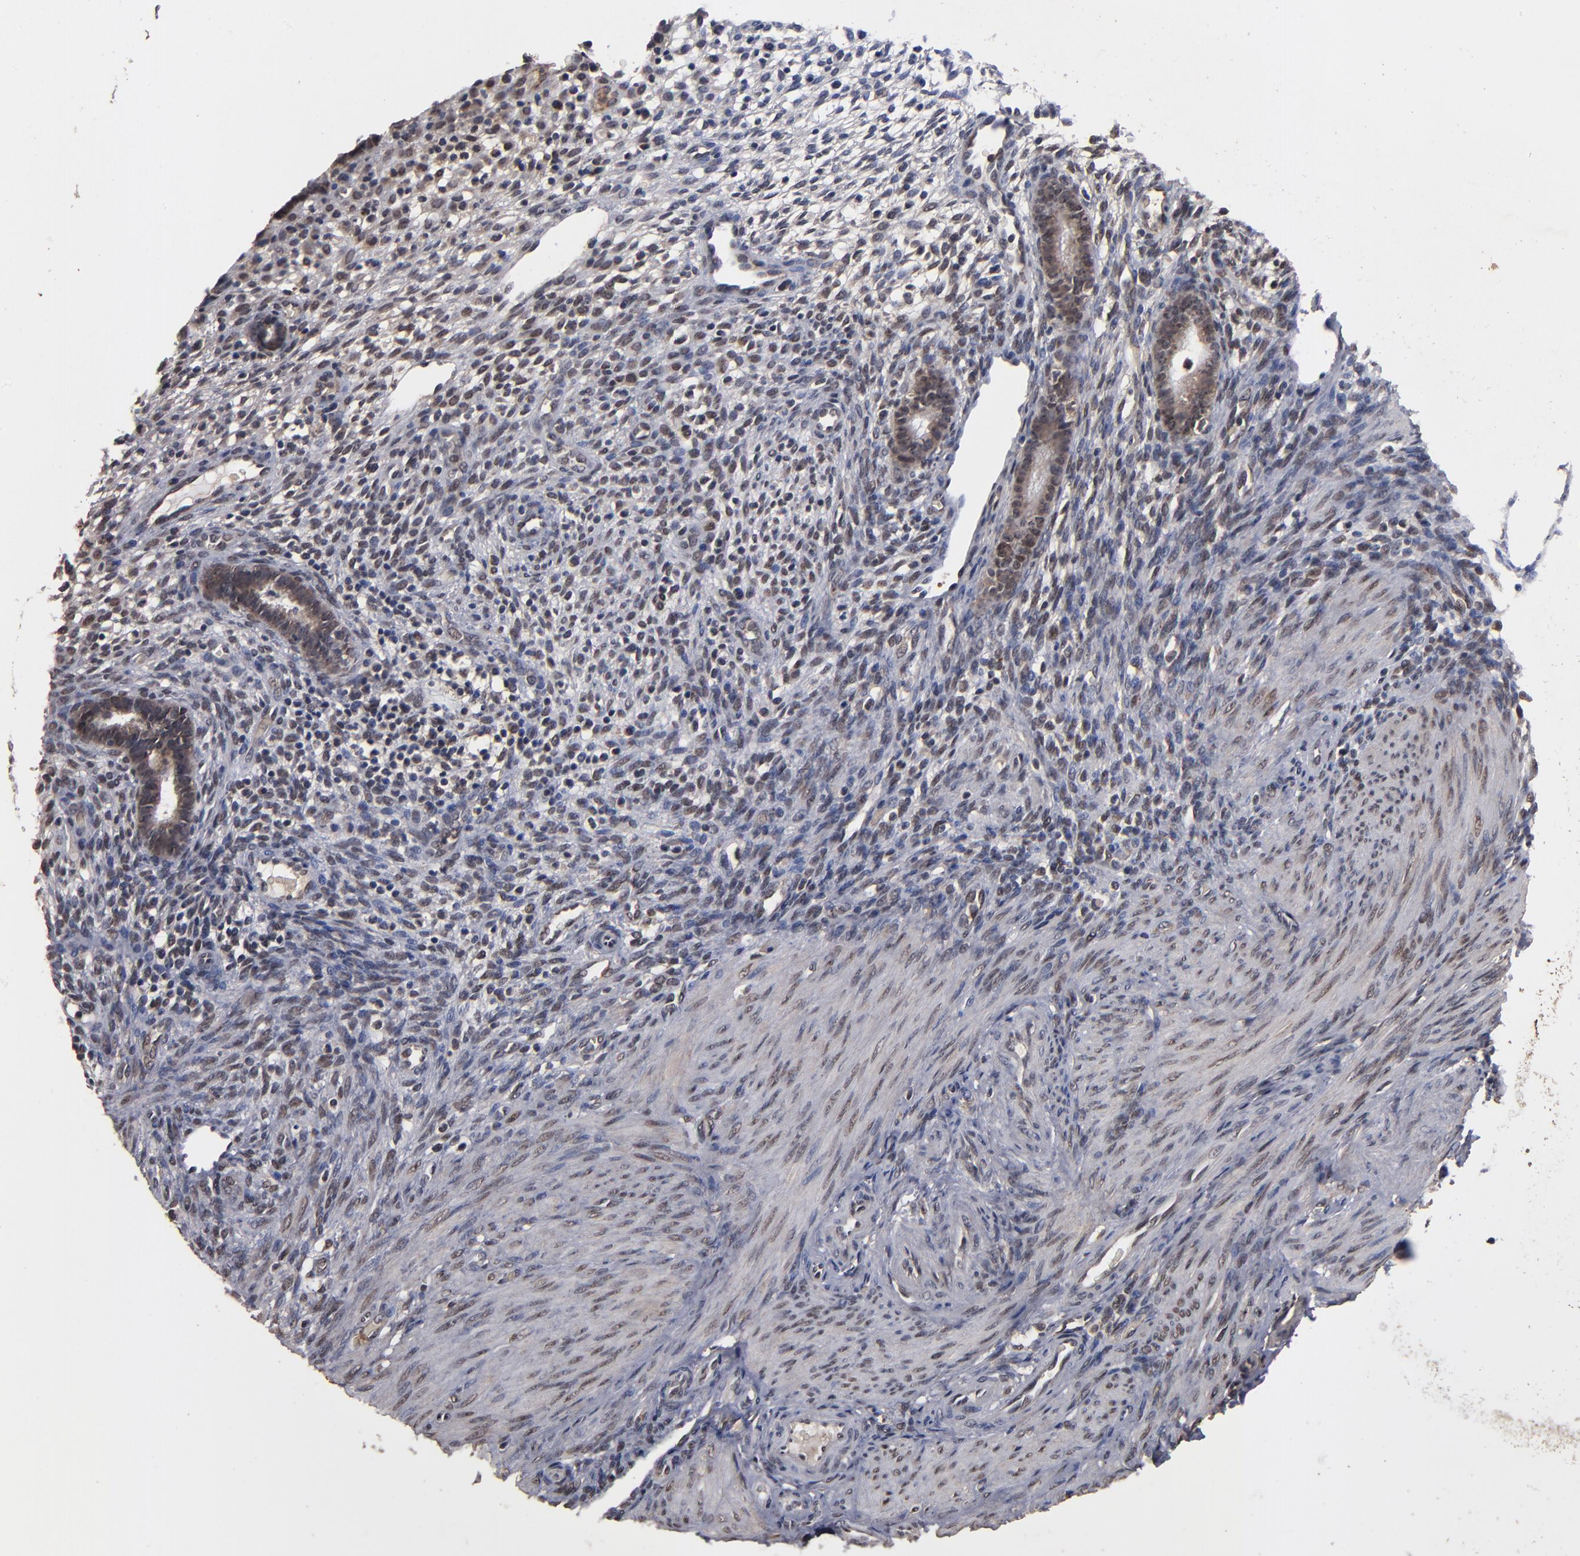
{"staining": {"intensity": "moderate", "quantity": "25%-75%", "location": "nuclear"}, "tissue": "endometrium", "cell_type": "Cells in endometrial stroma", "image_type": "normal", "snomed": [{"axis": "morphology", "description": "Normal tissue, NOS"}, {"axis": "topography", "description": "Endometrium"}], "caption": "The photomicrograph exhibits a brown stain indicating the presence of a protein in the nuclear of cells in endometrial stroma in endometrium. (Brightfield microscopy of DAB IHC at high magnification).", "gene": "NXF2B", "patient": {"sex": "female", "age": 72}}